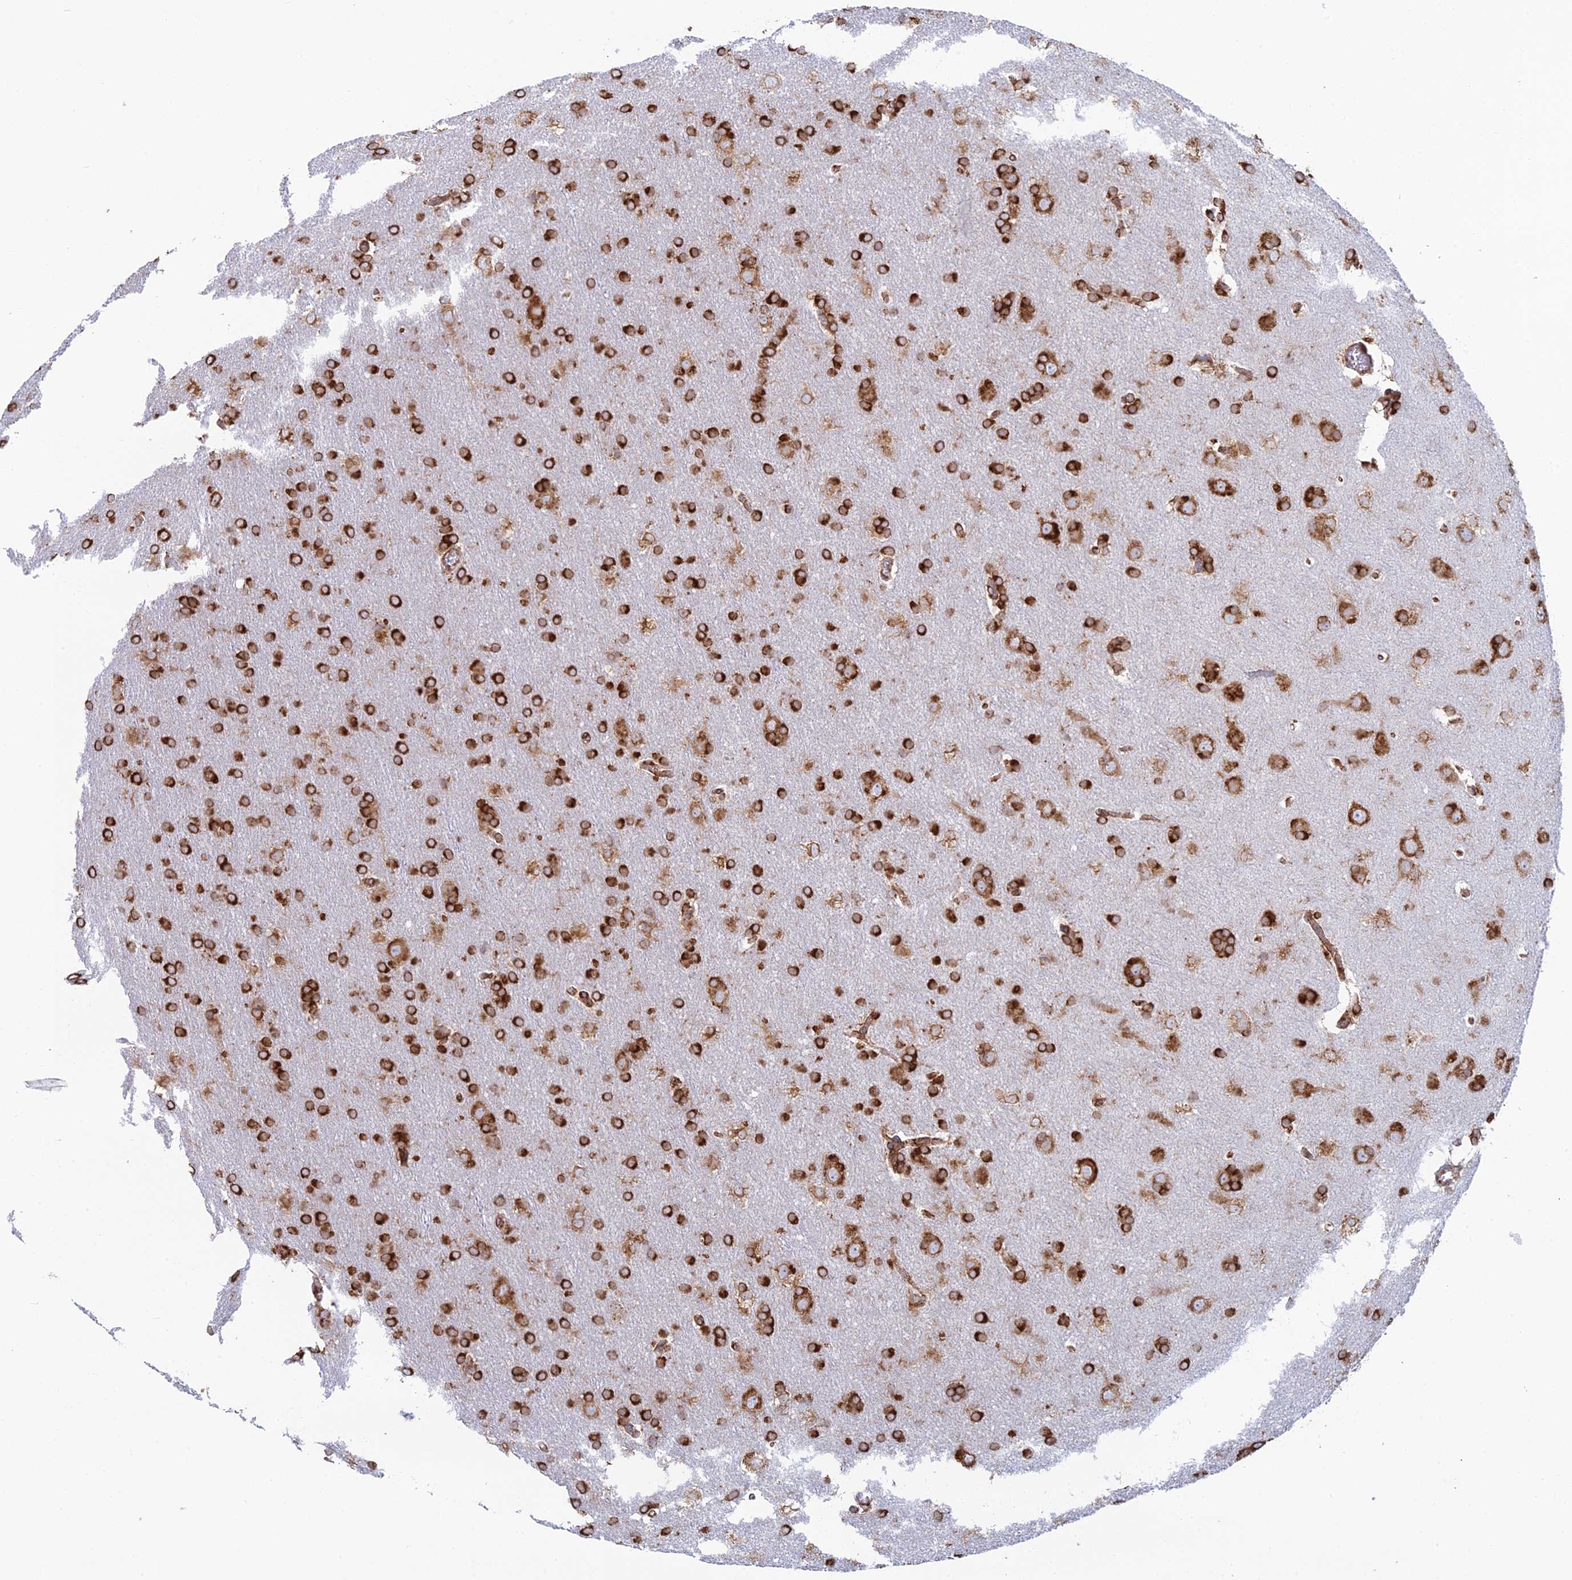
{"staining": {"intensity": "strong", "quantity": ">75%", "location": "cytoplasmic/membranous"}, "tissue": "glioma", "cell_type": "Tumor cells", "image_type": "cancer", "snomed": [{"axis": "morphology", "description": "Glioma, malignant, Low grade"}, {"axis": "topography", "description": "Brain"}], "caption": "Immunohistochemistry (IHC) histopathology image of neoplastic tissue: human glioma stained using immunohistochemistry displays high levels of strong protein expression localized specifically in the cytoplasmic/membranous of tumor cells, appearing as a cytoplasmic/membranous brown color.", "gene": "CCDC69", "patient": {"sex": "female", "age": 32}}